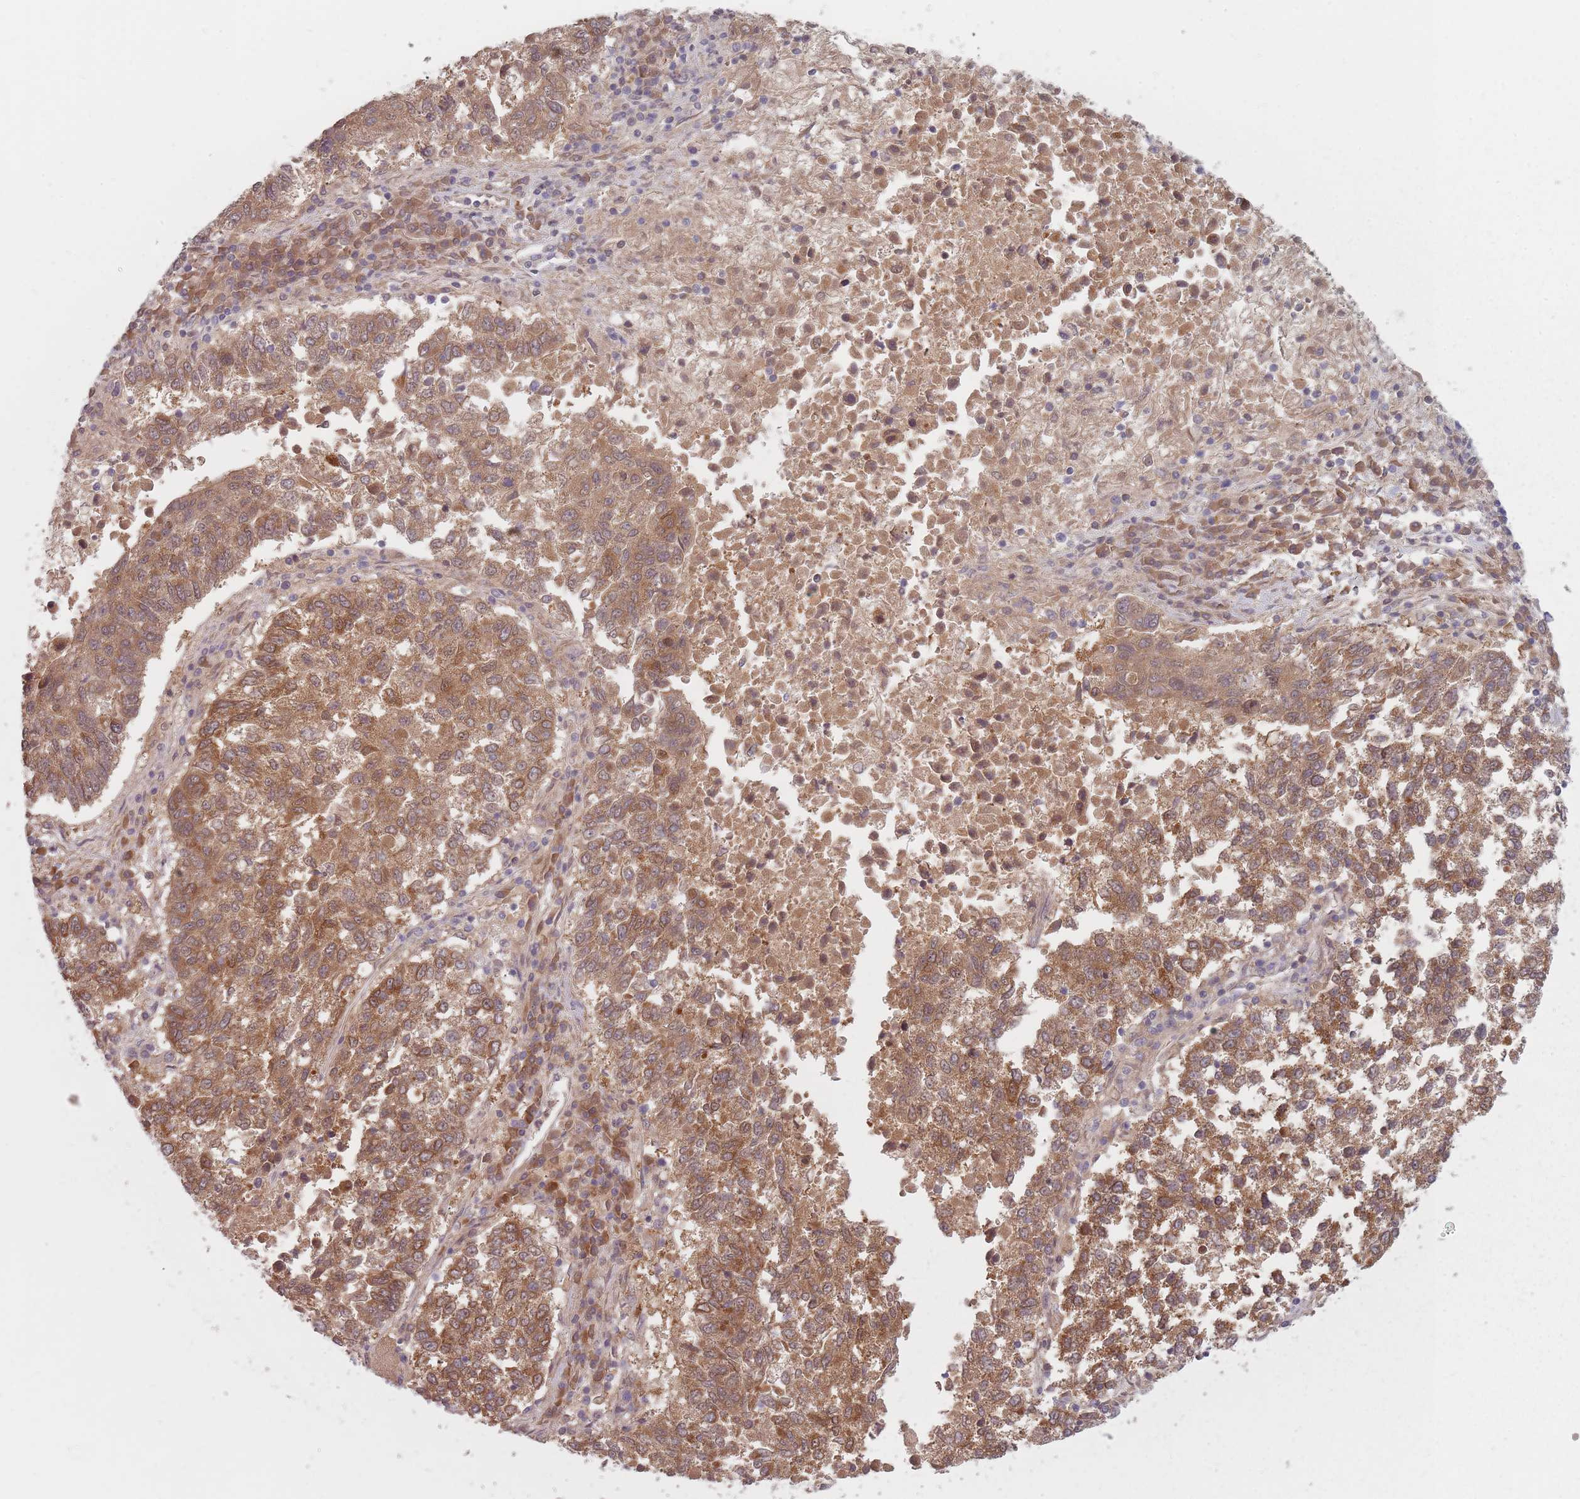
{"staining": {"intensity": "moderate", "quantity": ">75%", "location": "cytoplasmic/membranous"}, "tissue": "lung cancer", "cell_type": "Tumor cells", "image_type": "cancer", "snomed": [{"axis": "morphology", "description": "Squamous cell carcinoma, NOS"}, {"axis": "topography", "description": "Lung"}], "caption": "Brown immunohistochemical staining in human lung cancer shows moderate cytoplasmic/membranous expression in approximately >75% of tumor cells.", "gene": "NAXE", "patient": {"sex": "male", "age": 73}}